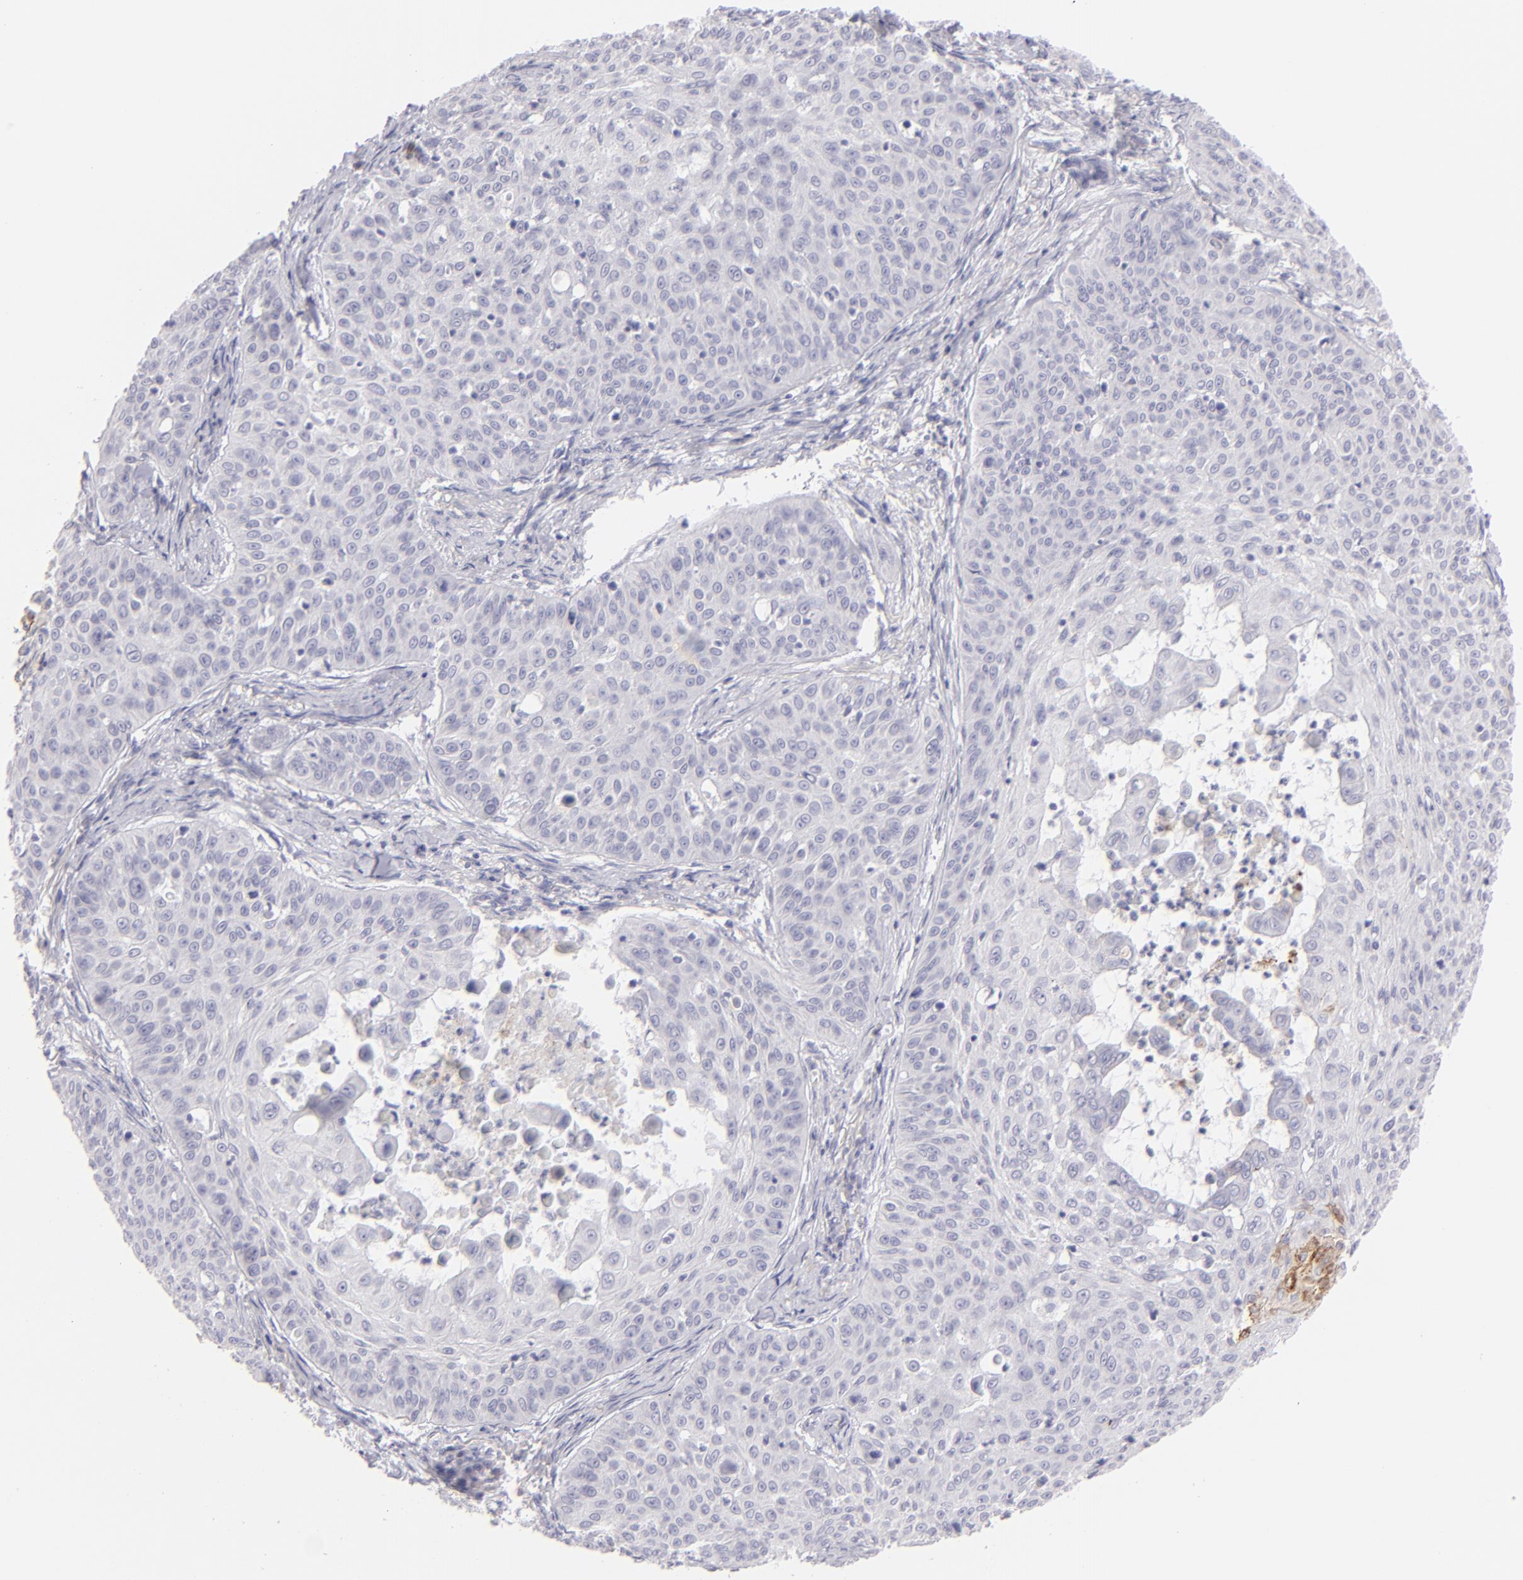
{"staining": {"intensity": "moderate", "quantity": "<25%", "location": "cytoplasmic/membranous"}, "tissue": "skin cancer", "cell_type": "Tumor cells", "image_type": "cancer", "snomed": [{"axis": "morphology", "description": "Squamous cell carcinoma, NOS"}, {"axis": "topography", "description": "Skin"}], "caption": "Immunohistochemistry (IHC) micrograph of squamous cell carcinoma (skin) stained for a protein (brown), which shows low levels of moderate cytoplasmic/membranous expression in approximately <25% of tumor cells.", "gene": "CLDN4", "patient": {"sex": "male", "age": 82}}